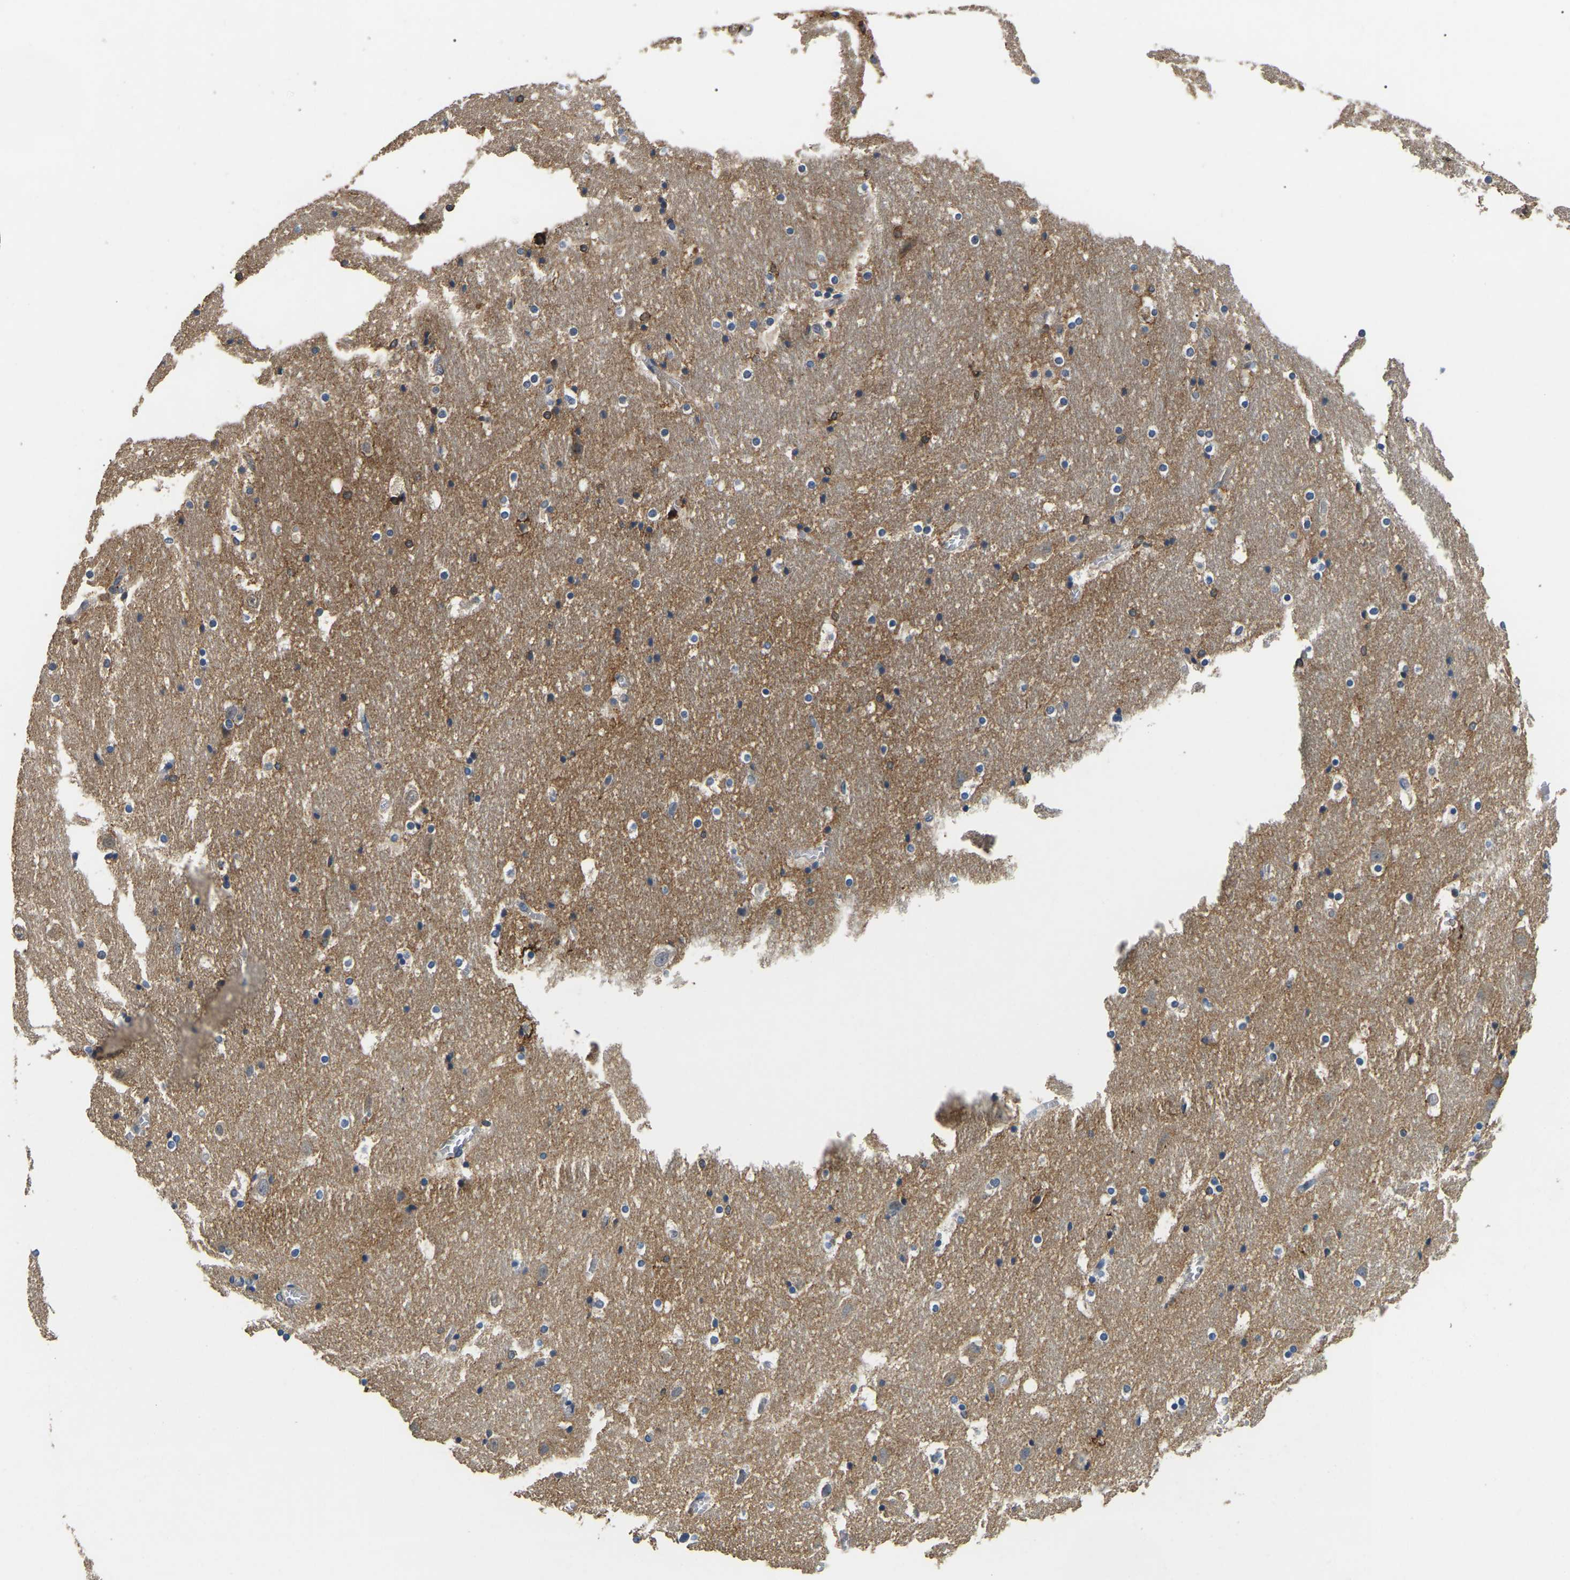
{"staining": {"intensity": "weak", "quantity": "25%-75%", "location": "cytoplasmic/membranous"}, "tissue": "hippocampus", "cell_type": "Glial cells", "image_type": "normal", "snomed": [{"axis": "morphology", "description": "Normal tissue, NOS"}, {"axis": "topography", "description": "Hippocampus"}], "caption": "This photomicrograph reveals immunohistochemistry staining of unremarkable hippocampus, with low weak cytoplasmic/membranous expression in about 25%-75% of glial cells.", "gene": "SMPD2", "patient": {"sex": "male", "age": 45}}